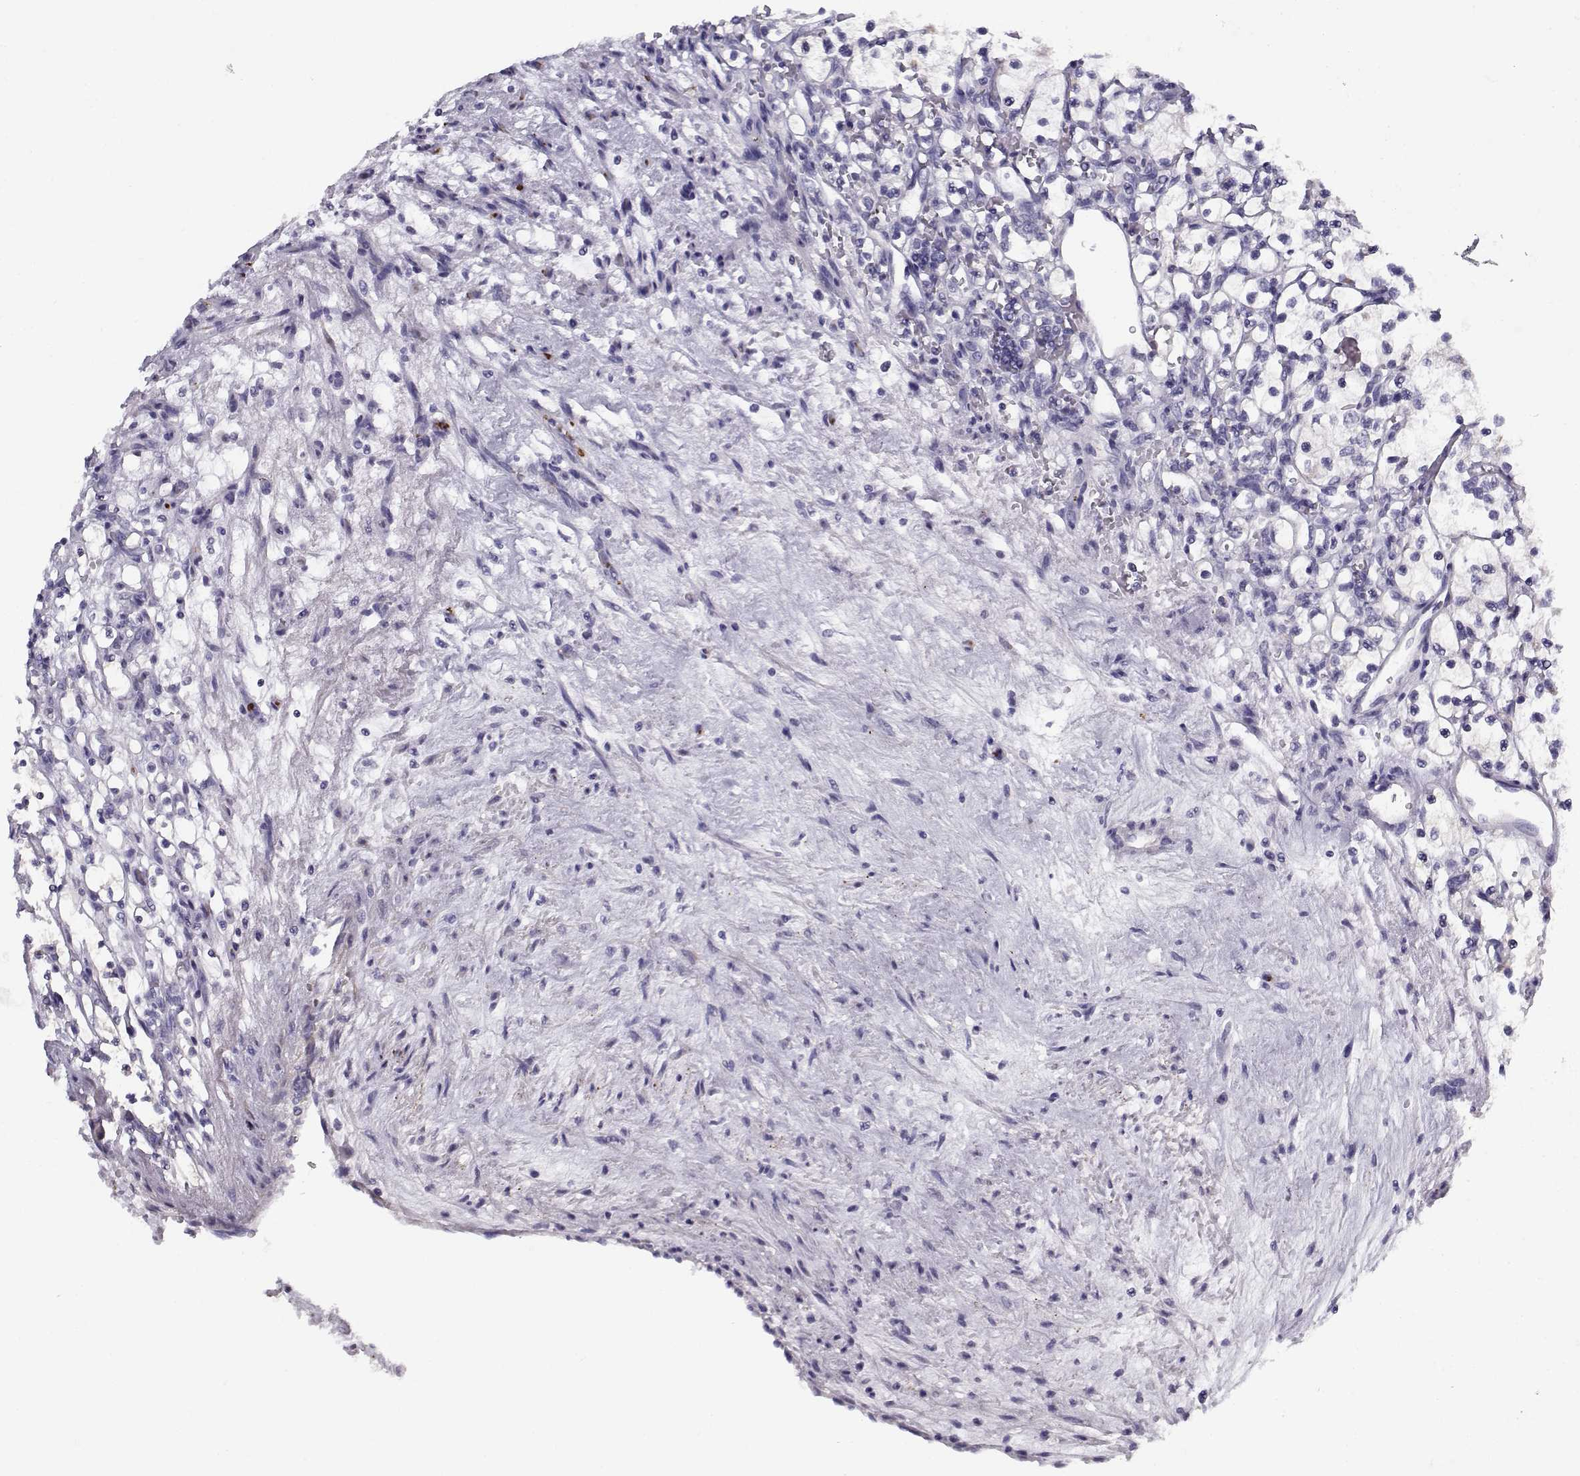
{"staining": {"intensity": "negative", "quantity": "none", "location": "none"}, "tissue": "renal cancer", "cell_type": "Tumor cells", "image_type": "cancer", "snomed": [{"axis": "morphology", "description": "Adenocarcinoma, NOS"}, {"axis": "topography", "description": "Kidney"}], "caption": "Protein analysis of adenocarcinoma (renal) reveals no significant staining in tumor cells. (Immunohistochemistry (ihc), brightfield microscopy, high magnification).", "gene": "CREB3L3", "patient": {"sex": "female", "age": 69}}